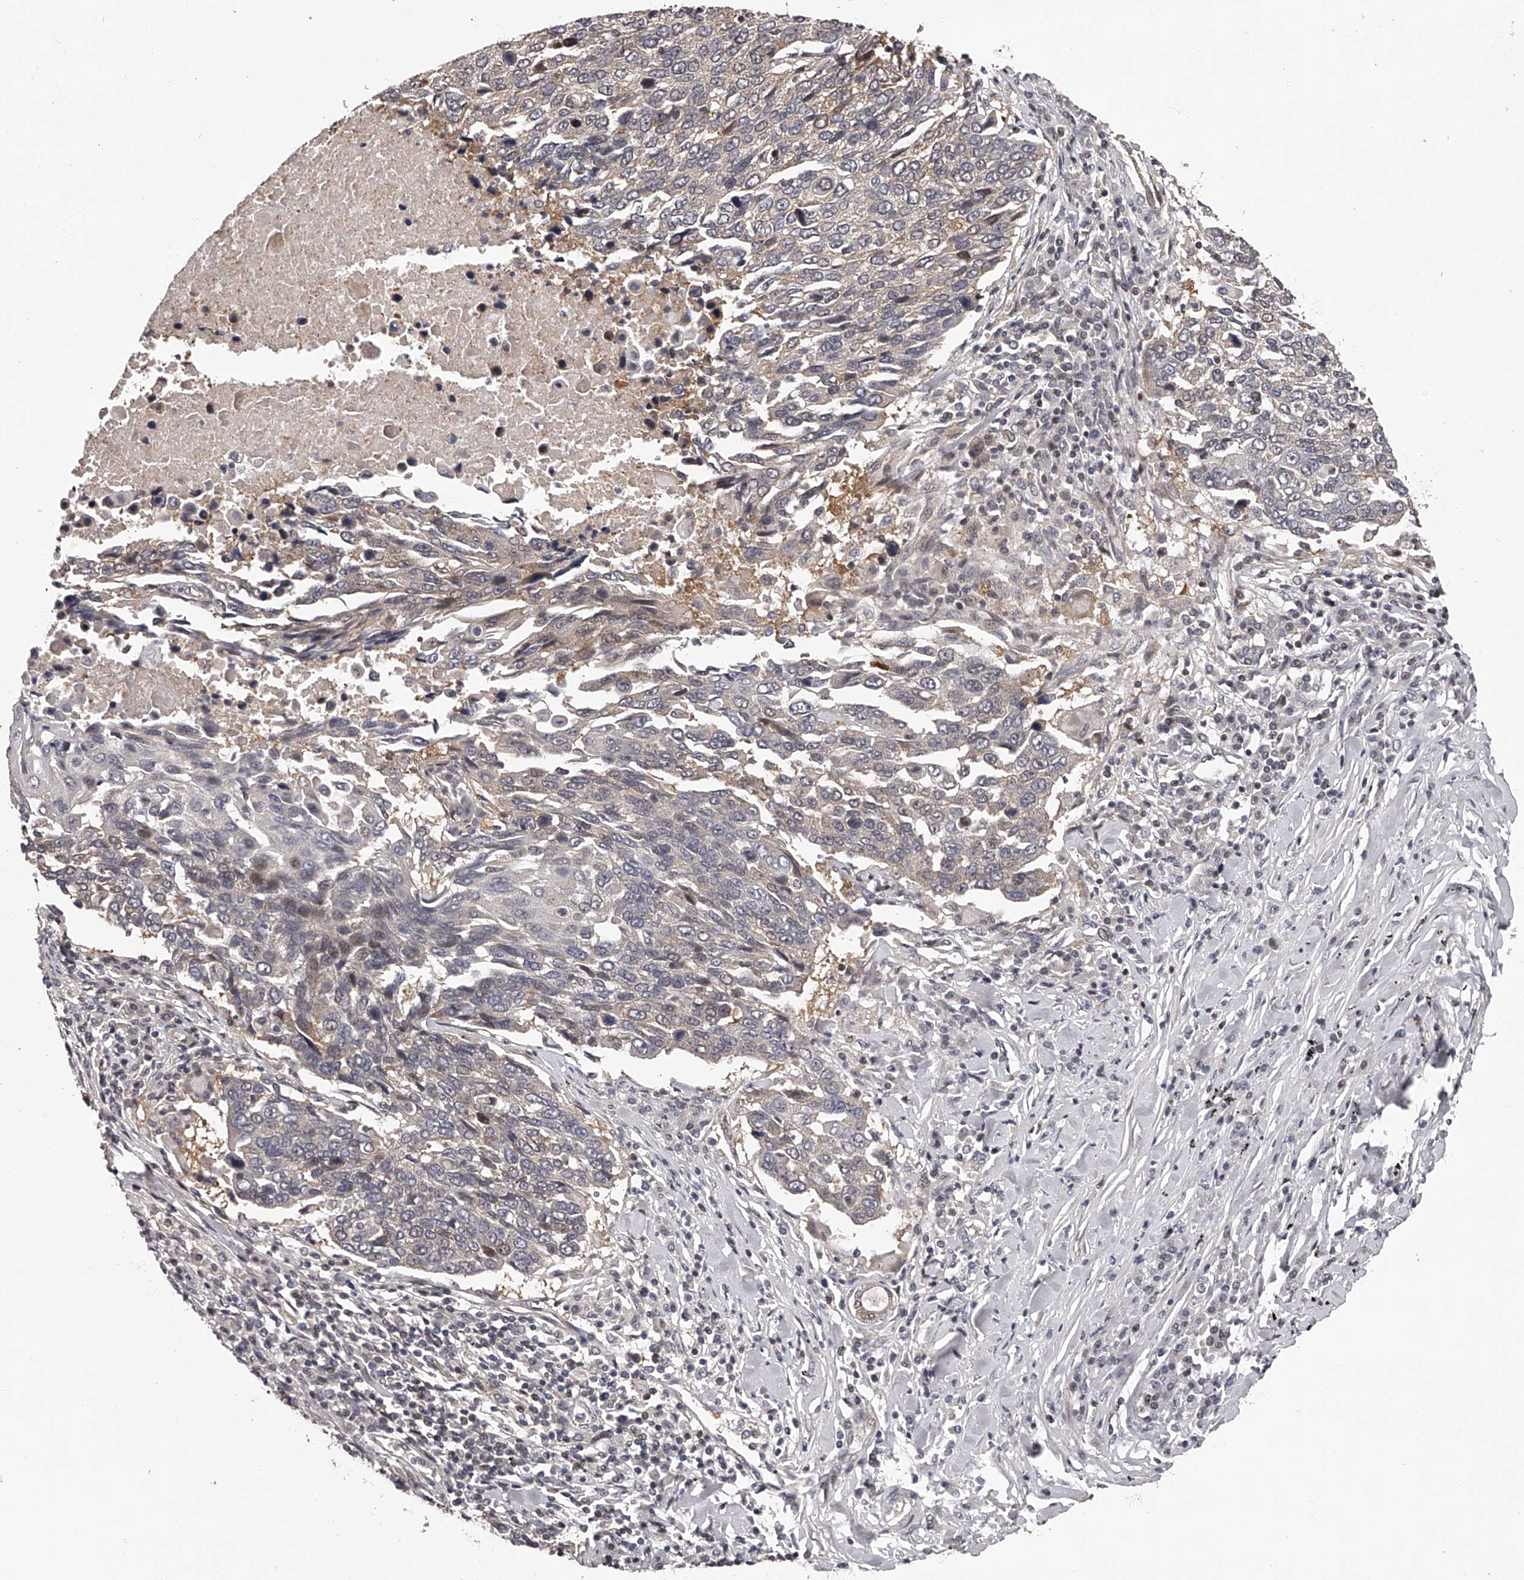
{"staining": {"intensity": "weak", "quantity": "<25%", "location": "cytoplasmic/membranous"}, "tissue": "lung cancer", "cell_type": "Tumor cells", "image_type": "cancer", "snomed": [{"axis": "morphology", "description": "Squamous cell carcinoma, NOS"}, {"axis": "topography", "description": "Lung"}], "caption": "This is an IHC photomicrograph of human lung cancer (squamous cell carcinoma). There is no staining in tumor cells.", "gene": "PFDN2", "patient": {"sex": "male", "age": 66}}